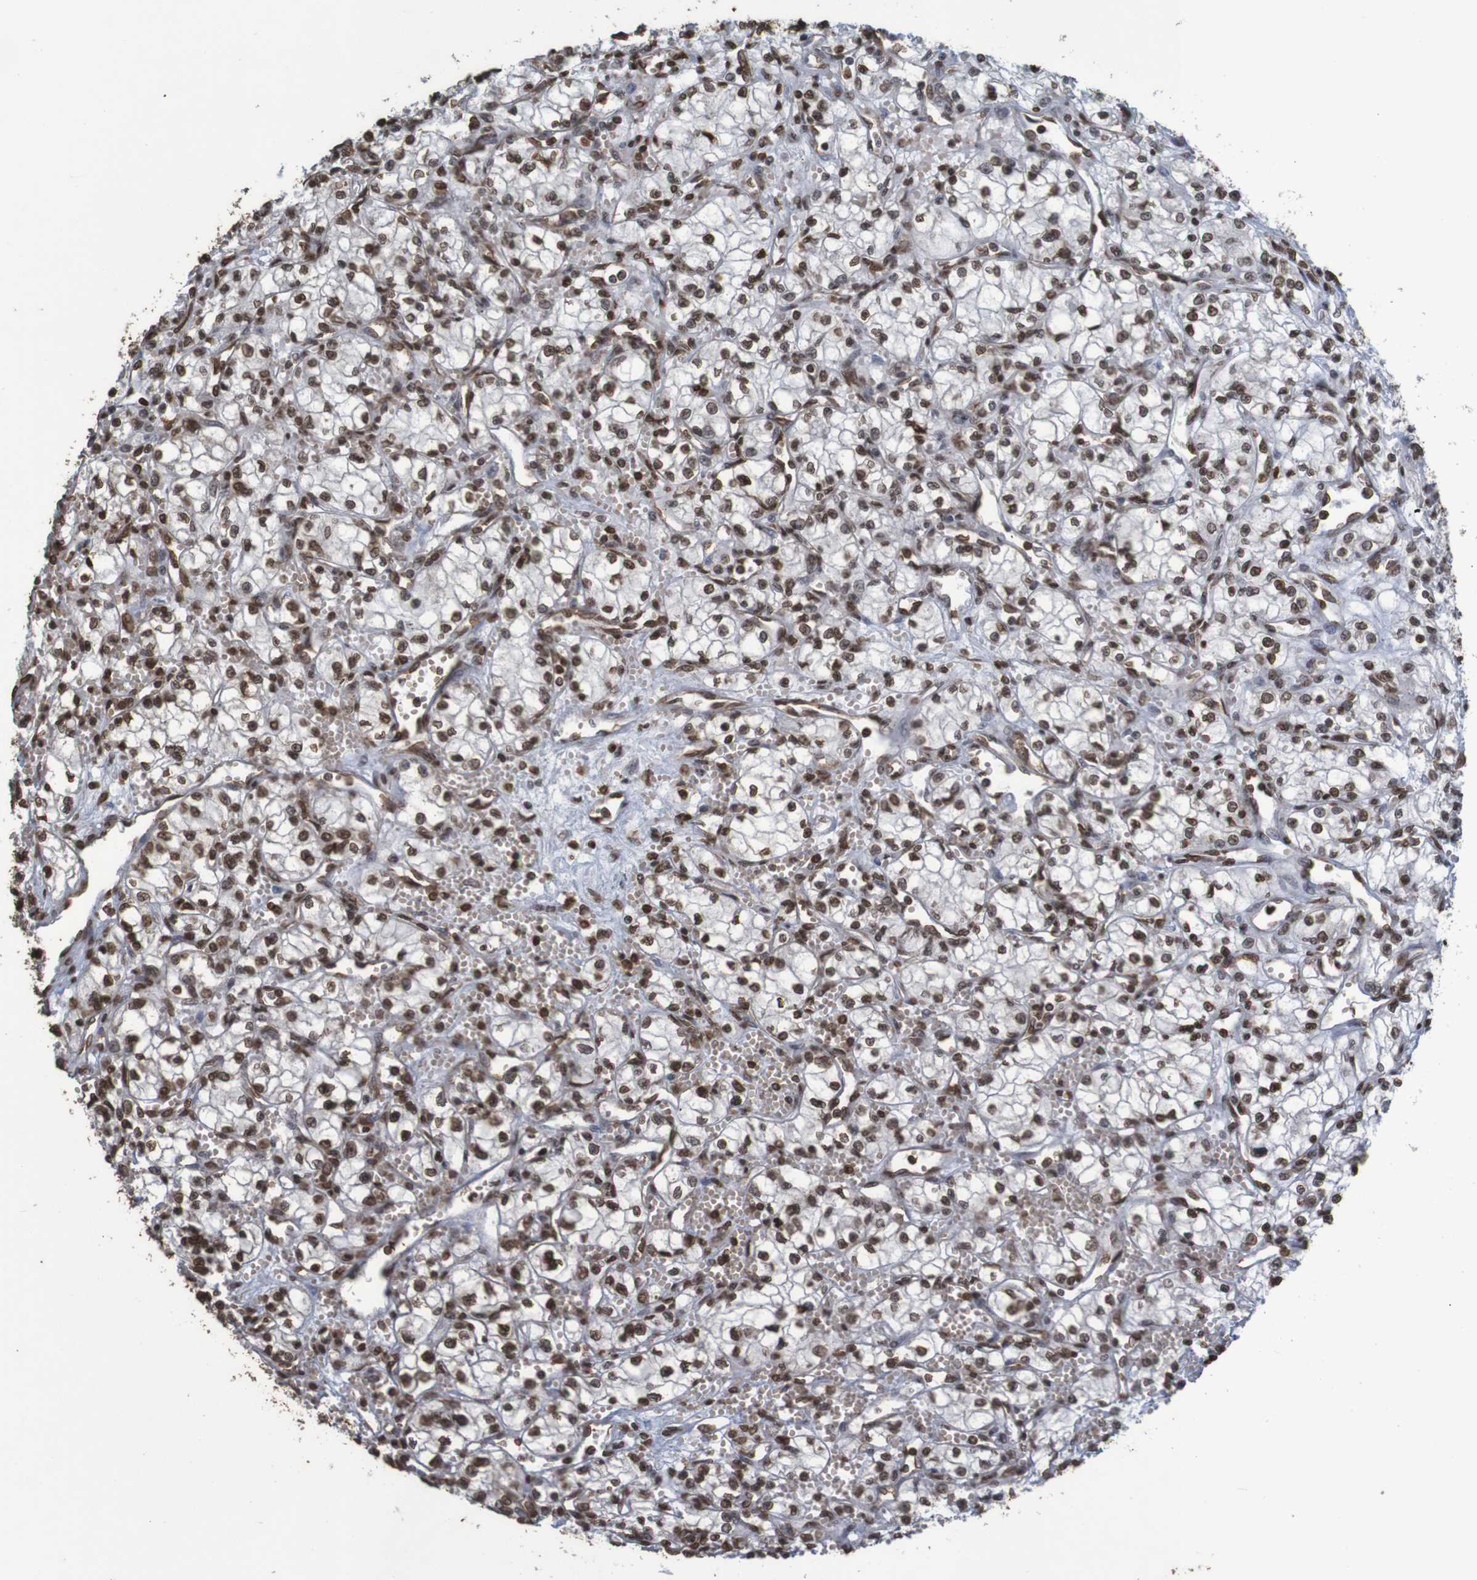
{"staining": {"intensity": "moderate", "quantity": ">75%", "location": "nuclear"}, "tissue": "renal cancer", "cell_type": "Tumor cells", "image_type": "cancer", "snomed": [{"axis": "morphology", "description": "Normal tissue, NOS"}, {"axis": "morphology", "description": "Adenocarcinoma, NOS"}, {"axis": "topography", "description": "Kidney"}], "caption": "IHC of renal cancer (adenocarcinoma) shows medium levels of moderate nuclear staining in about >75% of tumor cells. (DAB IHC with brightfield microscopy, high magnification).", "gene": "GFI1", "patient": {"sex": "male", "age": 59}}